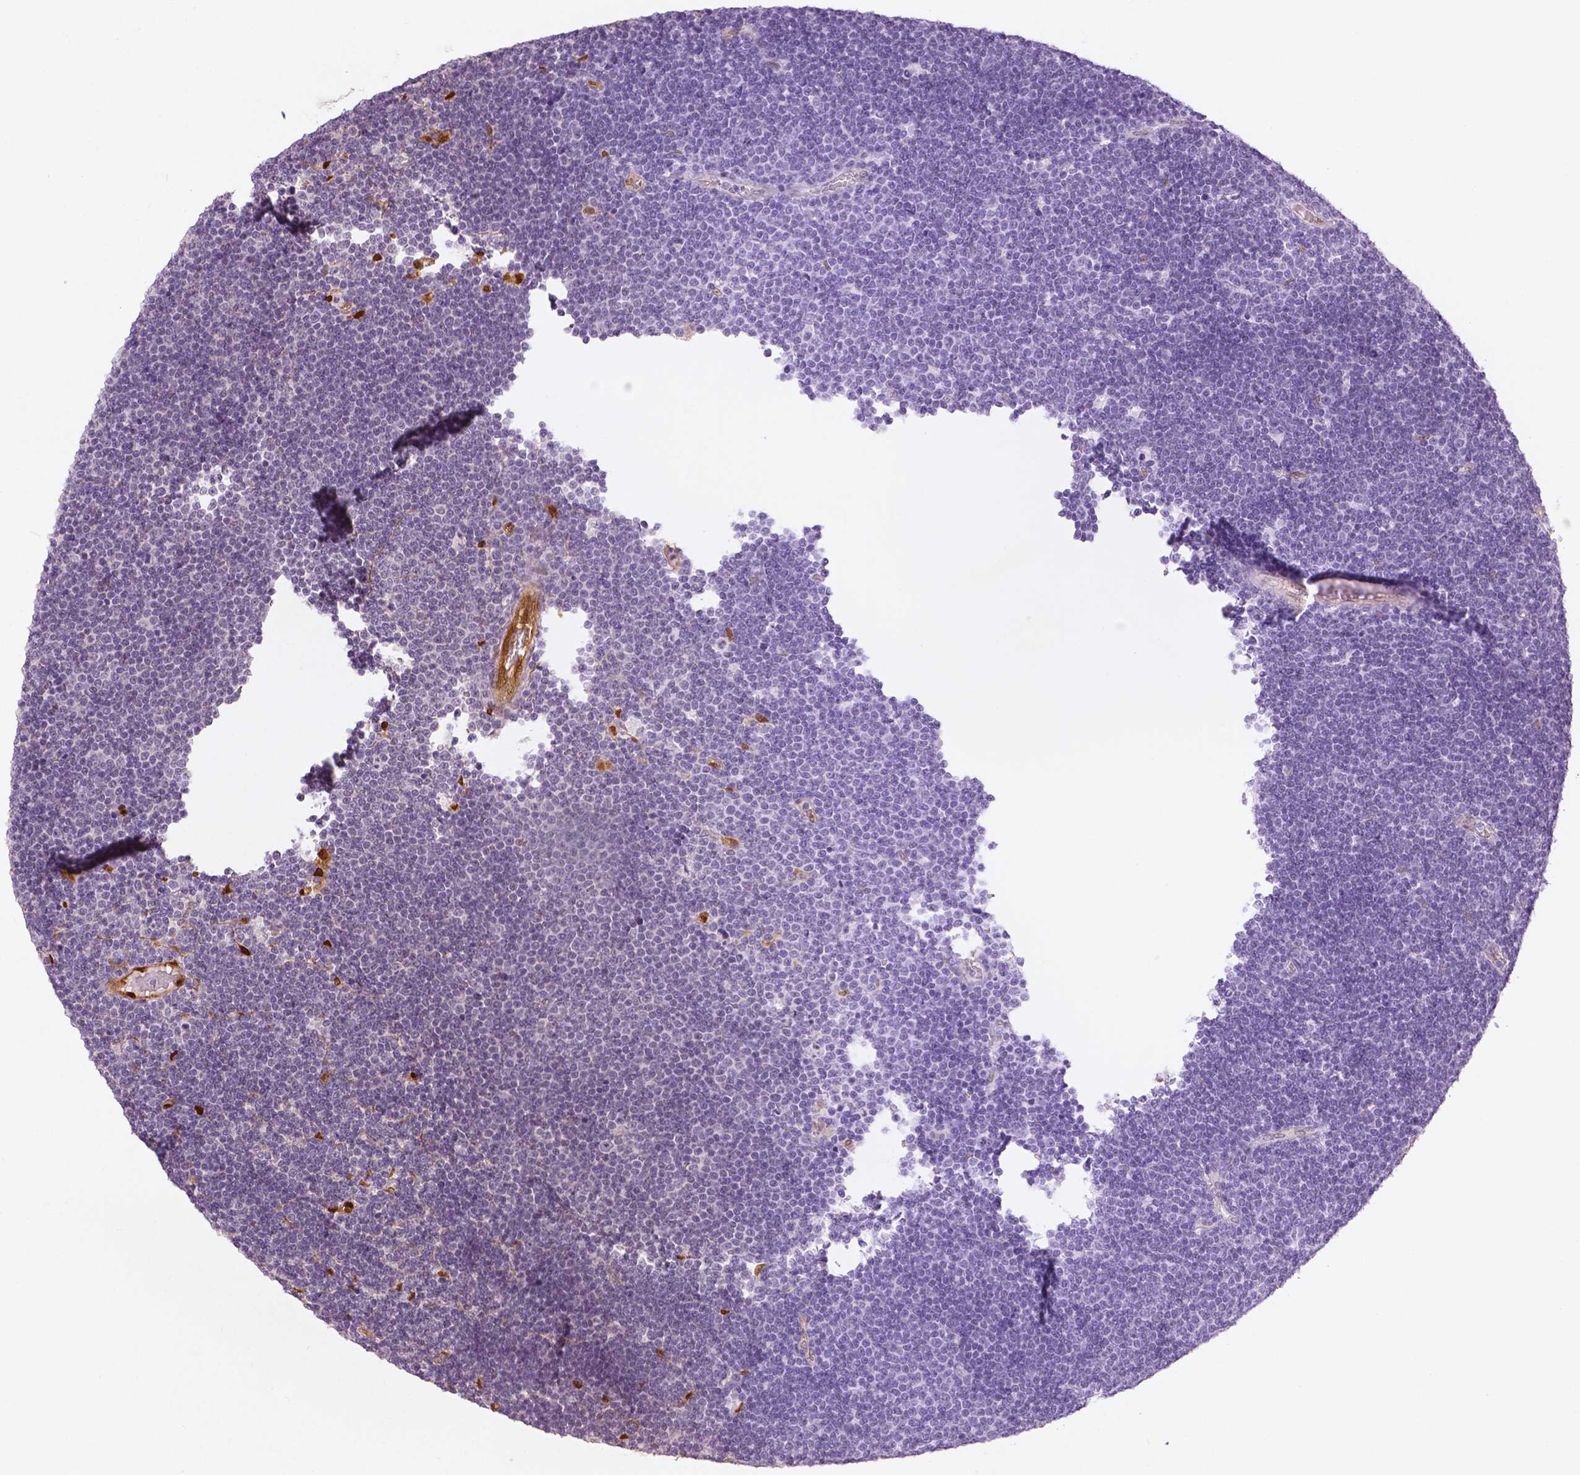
{"staining": {"intensity": "negative", "quantity": "none", "location": "none"}, "tissue": "lymphoma", "cell_type": "Tumor cells", "image_type": "cancer", "snomed": [{"axis": "morphology", "description": "Malignant lymphoma, non-Hodgkin's type, Low grade"}, {"axis": "topography", "description": "Brain"}], "caption": "This is an immunohistochemistry (IHC) micrograph of malignant lymphoma, non-Hodgkin's type (low-grade). There is no staining in tumor cells.", "gene": "WWTR1", "patient": {"sex": "female", "age": 66}}